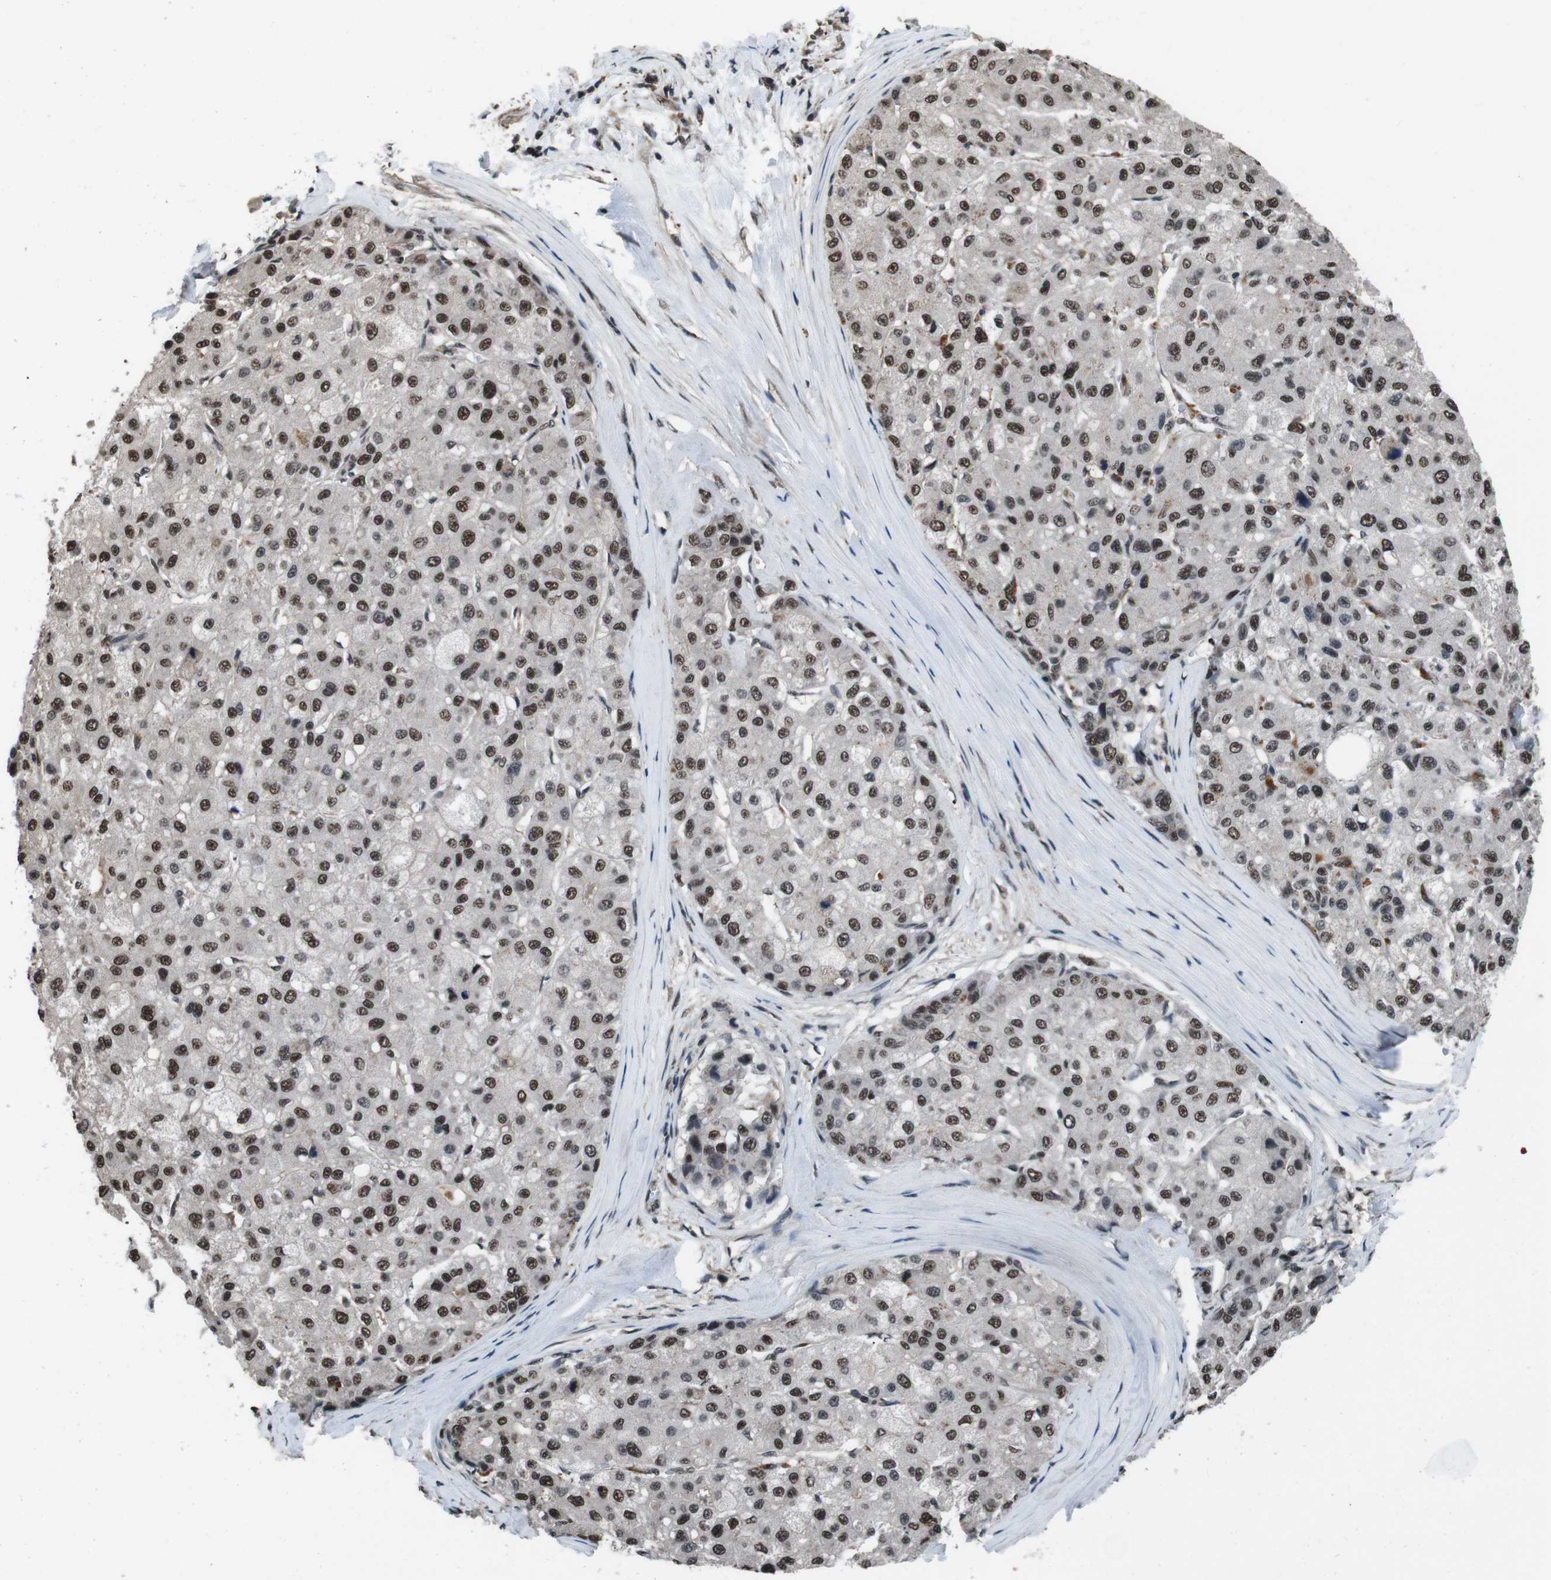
{"staining": {"intensity": "strong", "quantity": ">75%", "location": "nuclear"}, "tissue": "liver cancer", "cell_type": "Tumor cells", "image_type": "cancer", "snomed": [{"axis": "morphology", "description": "Carcinoma, Hepatocellular, NOS"}, {"axis": "topography", "description": "Liver"}], "caption": "High-power microscopy captured an IHC micrograph of liver hepatocellular carcinoma, revealing strong nuclear staining in approximately >75% of tumor cells. (Stains: DAB (3,3'-diaminobenzidine) in brown, nuclei in blue, Microscopy: brightfield microscopy at high magnification).", "gene": "NR4A2", "patient": {"sex": "male", "age": 80}}